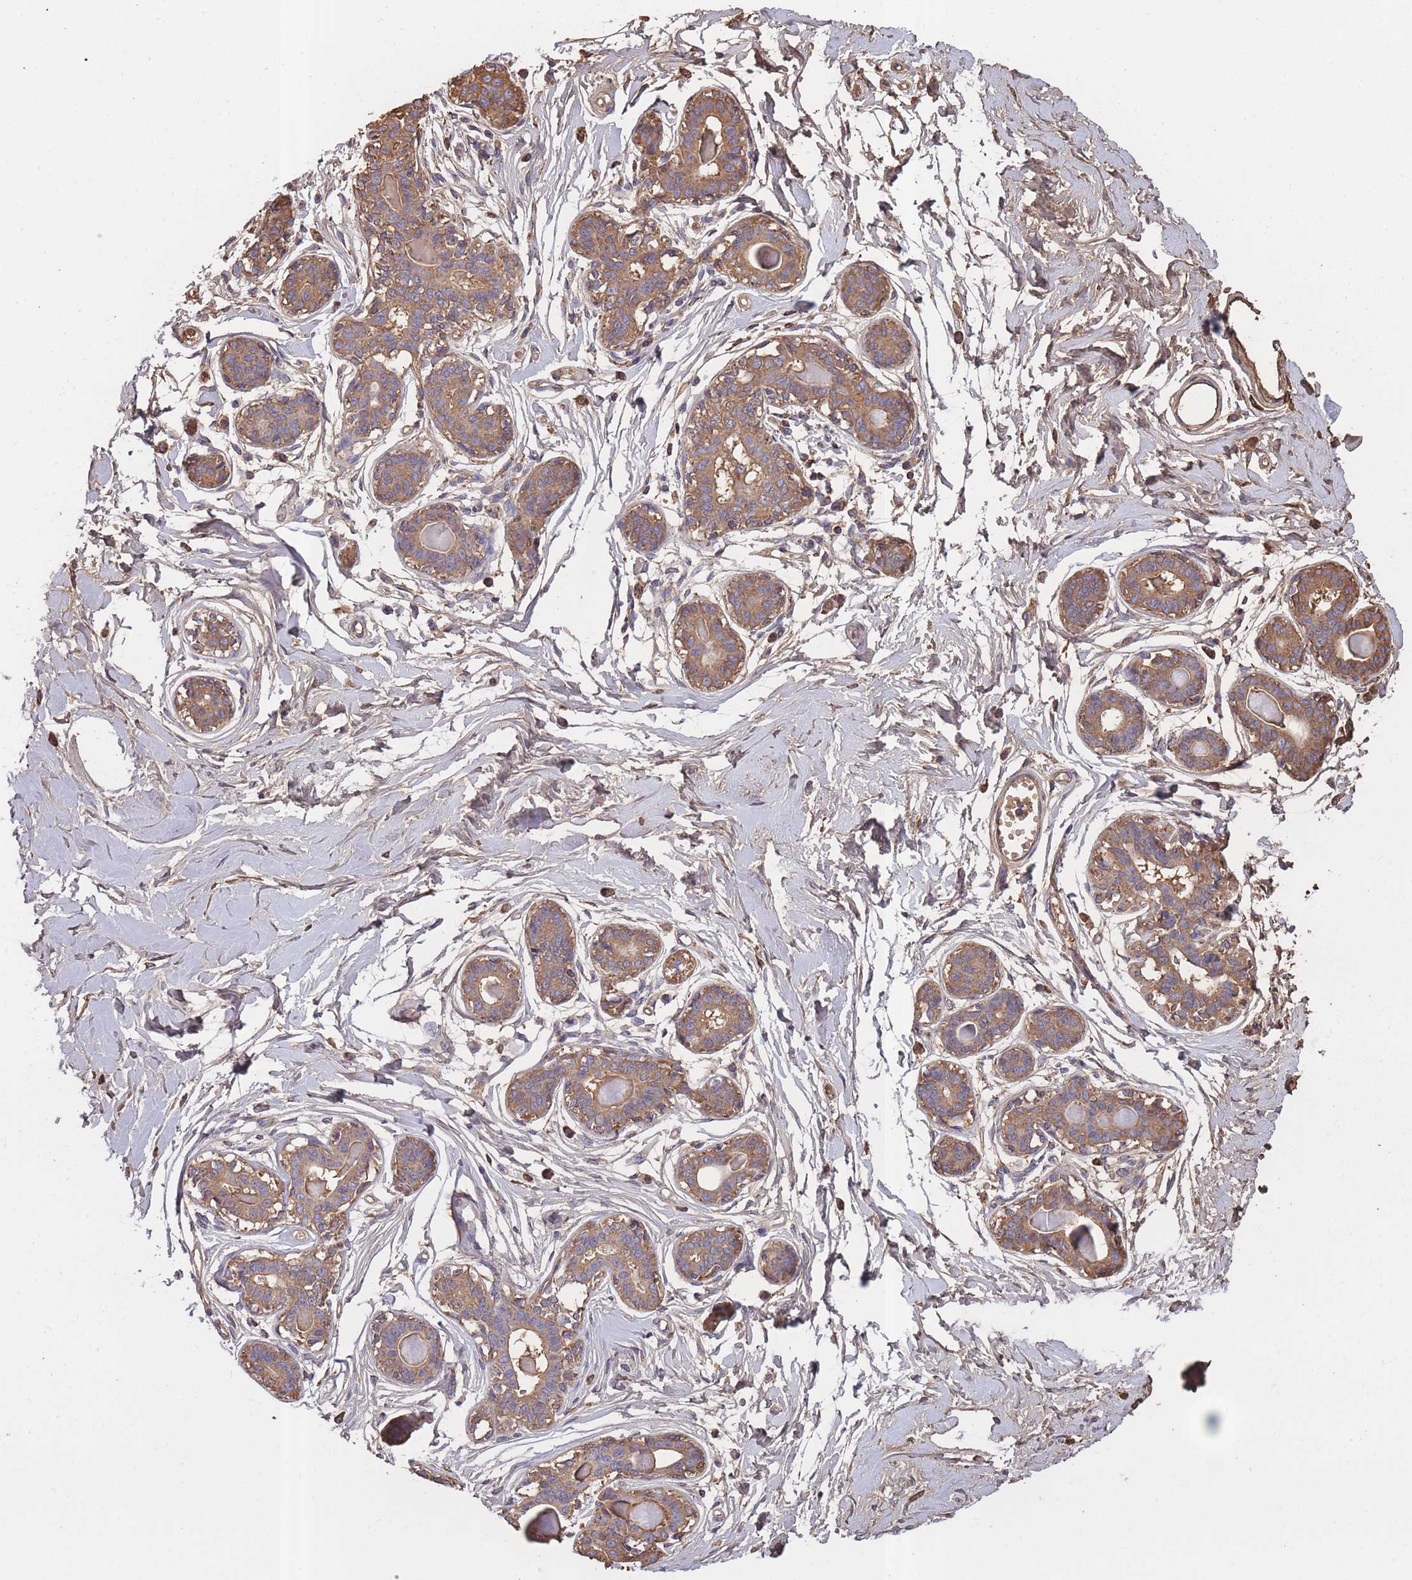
{"staining": {"intensity": "moderate", "quantity": ">75%", "location": "cytoplasmic/membranous"}, "tissue": "breast", "cell_type": "Adipocytes", "image_type": "normal", "snomed": [{"axis": "morphology", "description": "Normal tissue, NOS"}, {"axis": "topography", "description": "Breast"}], "caption": "High-magnification brightfield microscopy of unremarkable breast stained with DAB (brown) and counterstained with hematoxylin (blue). adipocytes exhibit moderate cytoplasmic/membranous staining is present in approximately>75% of cells. Using DAB (brown) and hematoxylin (blue) stains, captured at high magnification using brightfield microscopy.", "gene": "KAT2A", "patient": {"sex": "female", "age": 45}}